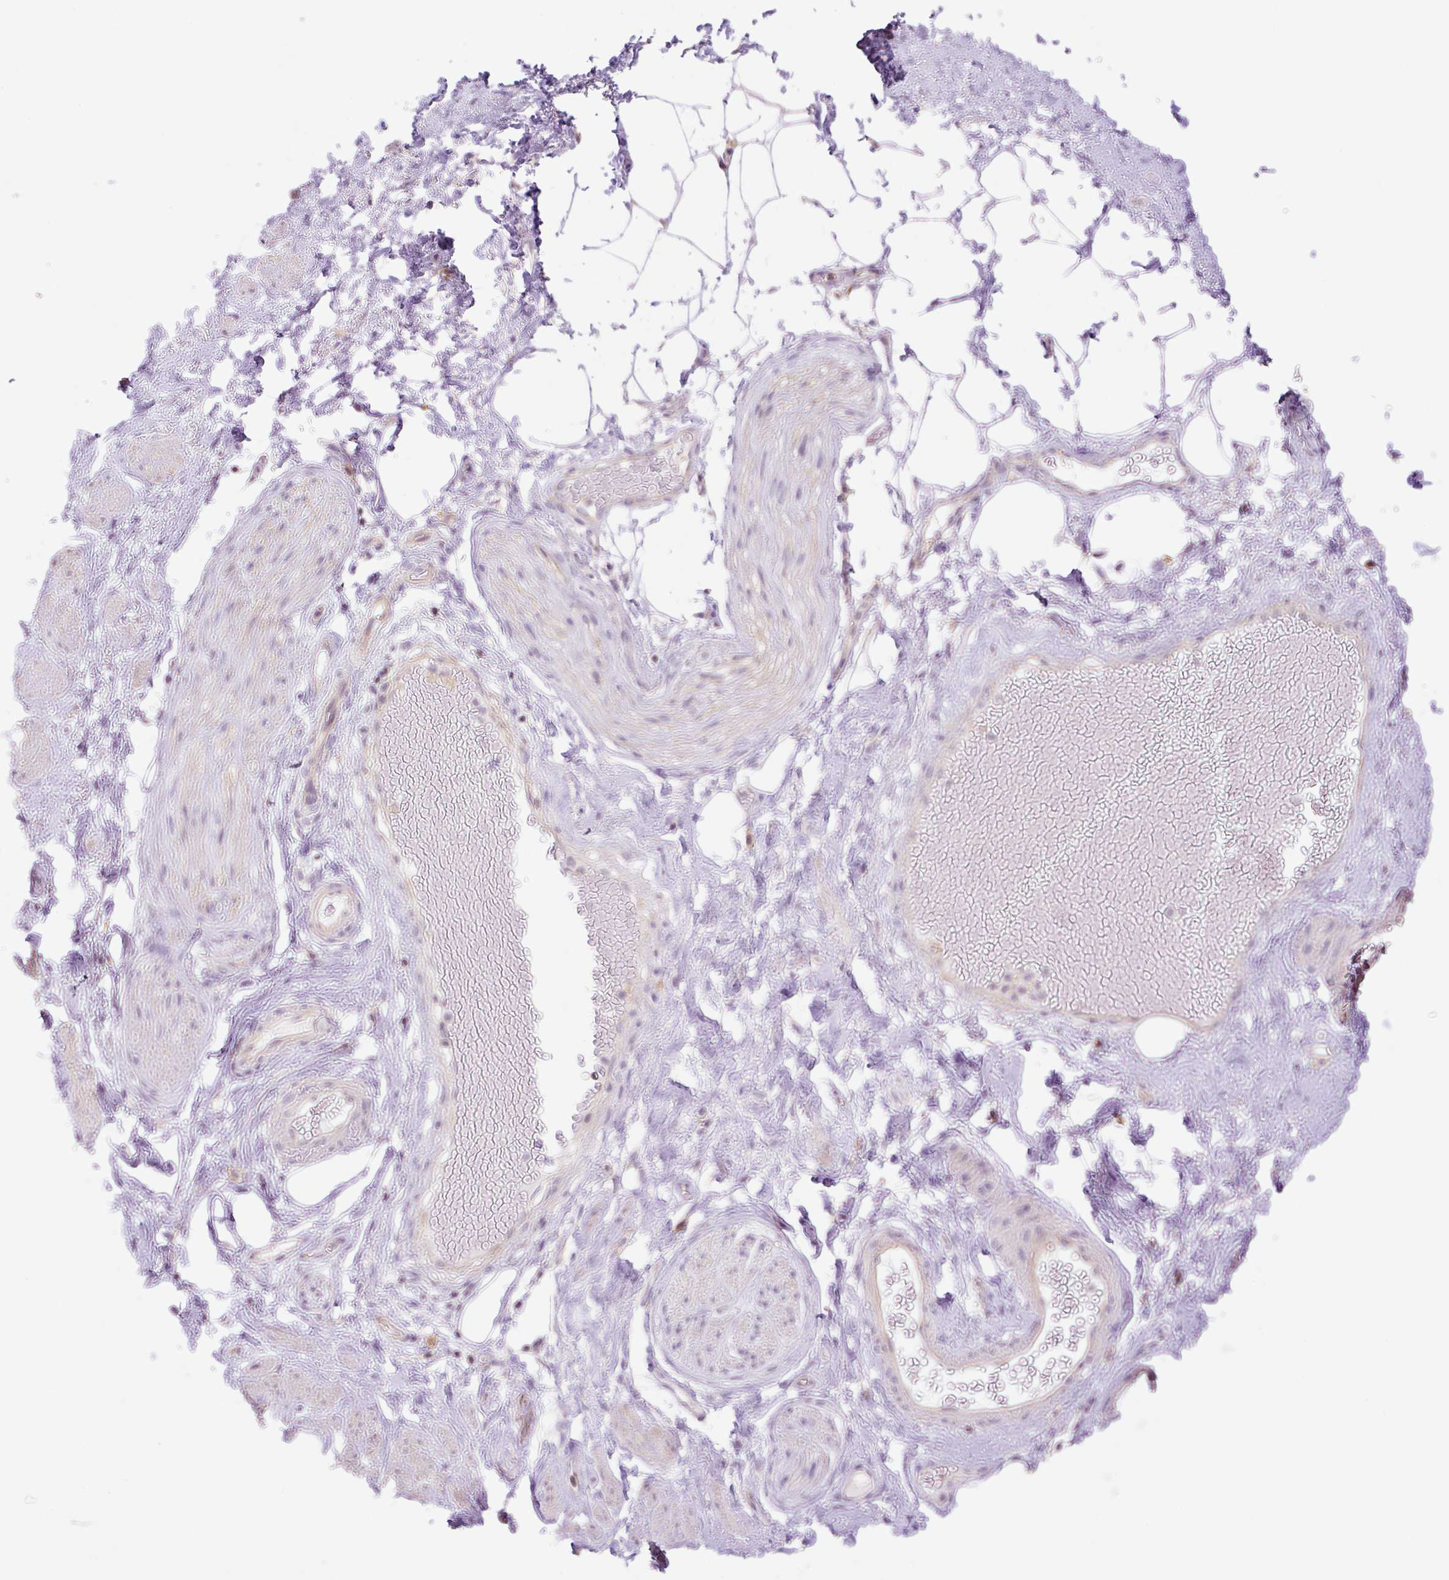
{"staining": {"intensity": "negative", "quantity": "none", "location": "none"}, "tissue": "adipose tissue", "cell_type": "Adipocytes", "image_type": "normal", "snomed": [{"axis": "morphology", "description": "Normal tissue, NOS"}, {"axis": "topography", "description": "Vagina"}, {"axis": "topography", "description": "Peripheral nerve tissue"}], "caption": "A photomicrograph of adipose tissue stained for a protein shows no brown staining in adipocytes. (IHC, brightfield microscopy, high magnification).", "gene": "GRID2", "patient": {"sex": "female", "age": 71}}